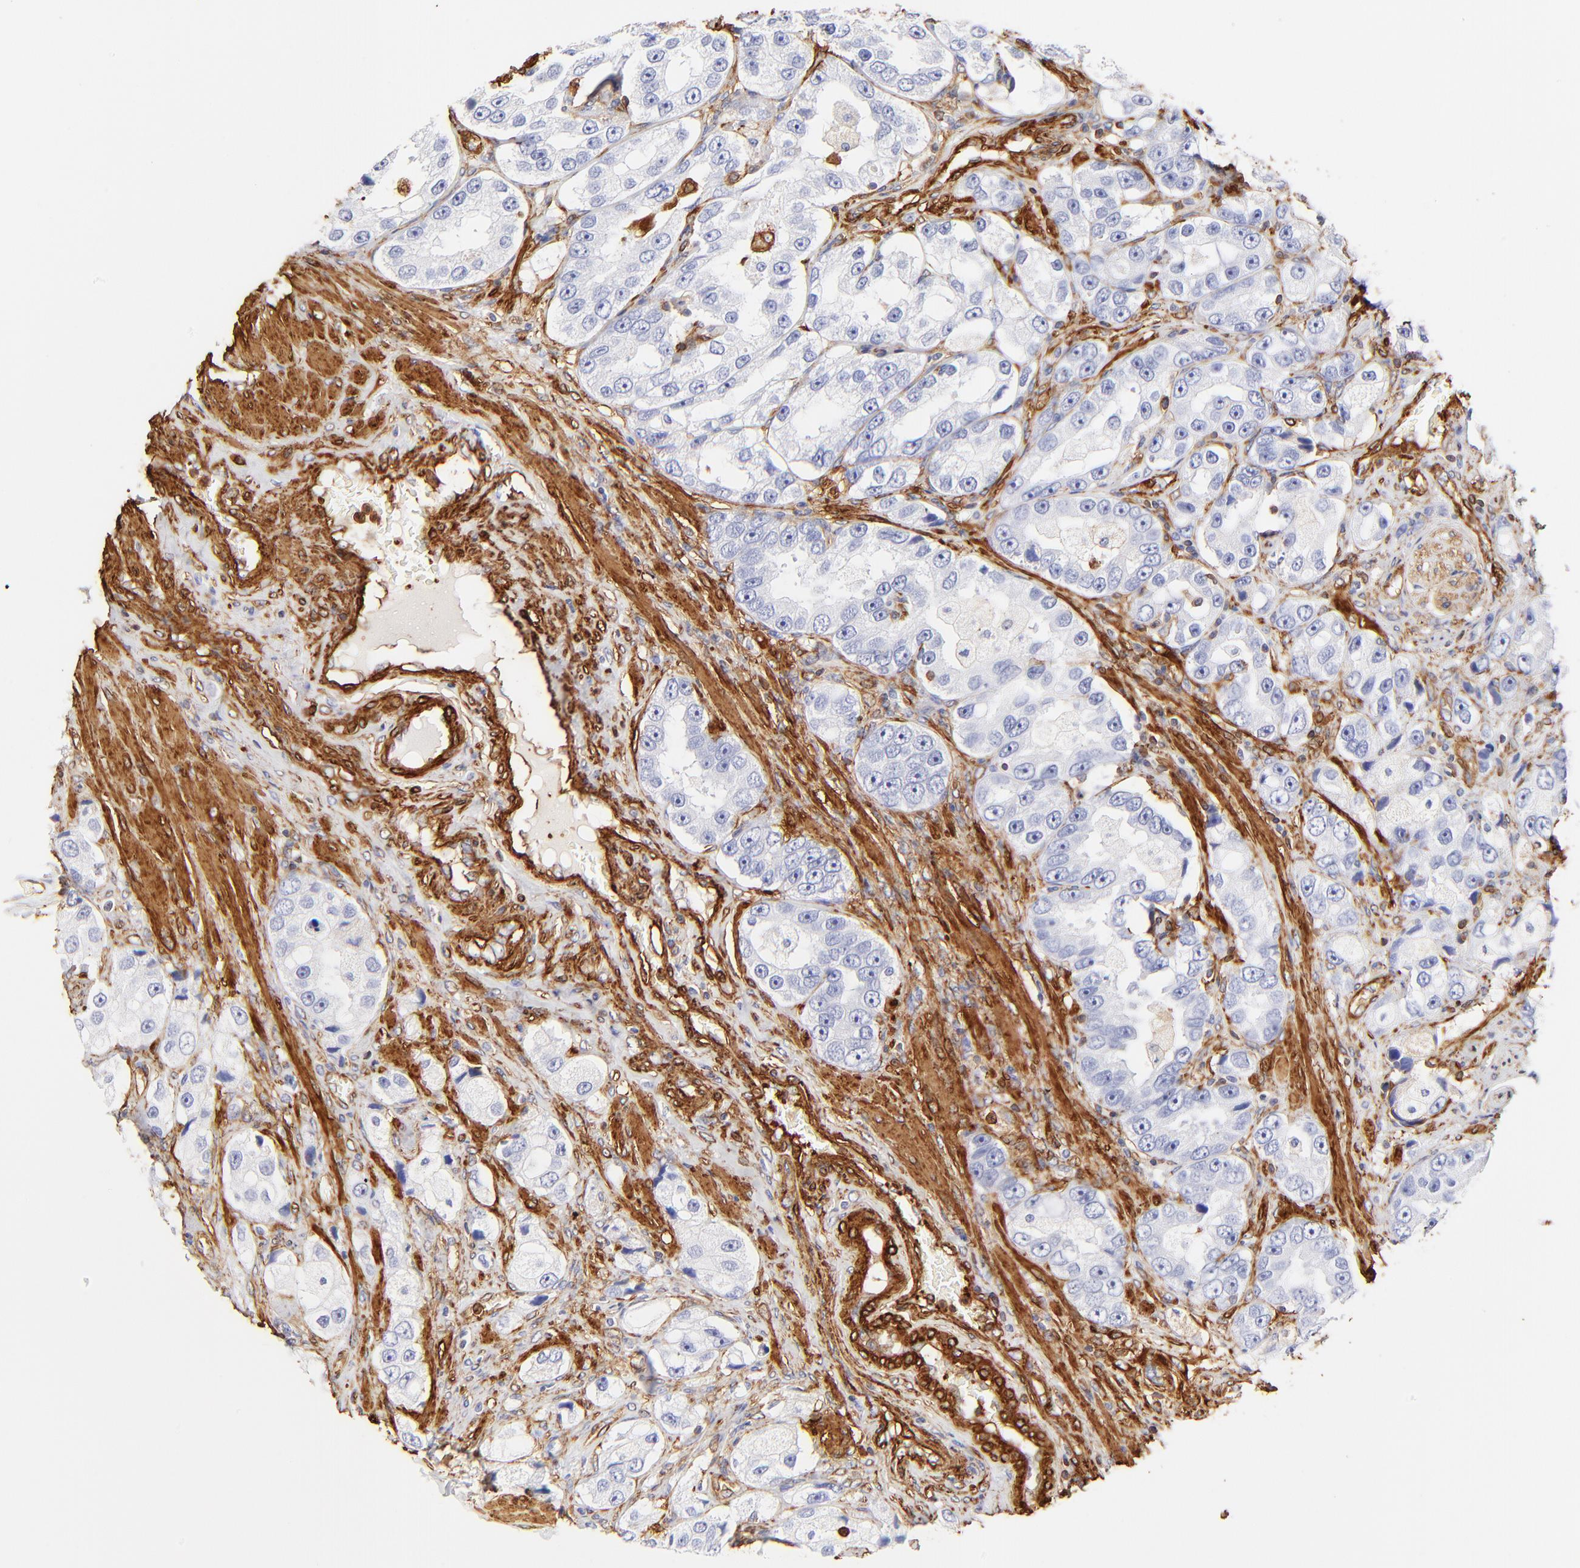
{"staining": {"intensity": "negative", "quantity": "none", "location": "none"}, "tissue": "prostate cancer", "cell_type": "Tumor cells", "image_type": "cancer", "snomed": [{"axis": "morphology", "description": "Adenocarcinoma, High grade"}, {"axis": "topography", "description": "Prostate"}], "caption": "High magnification brightfield microscopy of prostate cancer stained with DAB (3,3'-diaminobenzidine) (brown) and counterstained with hematoxylin (blue): tumor cells show no significant expression.", "gene": "FLNA", "patient": {"sex": "male", "age": 63}}